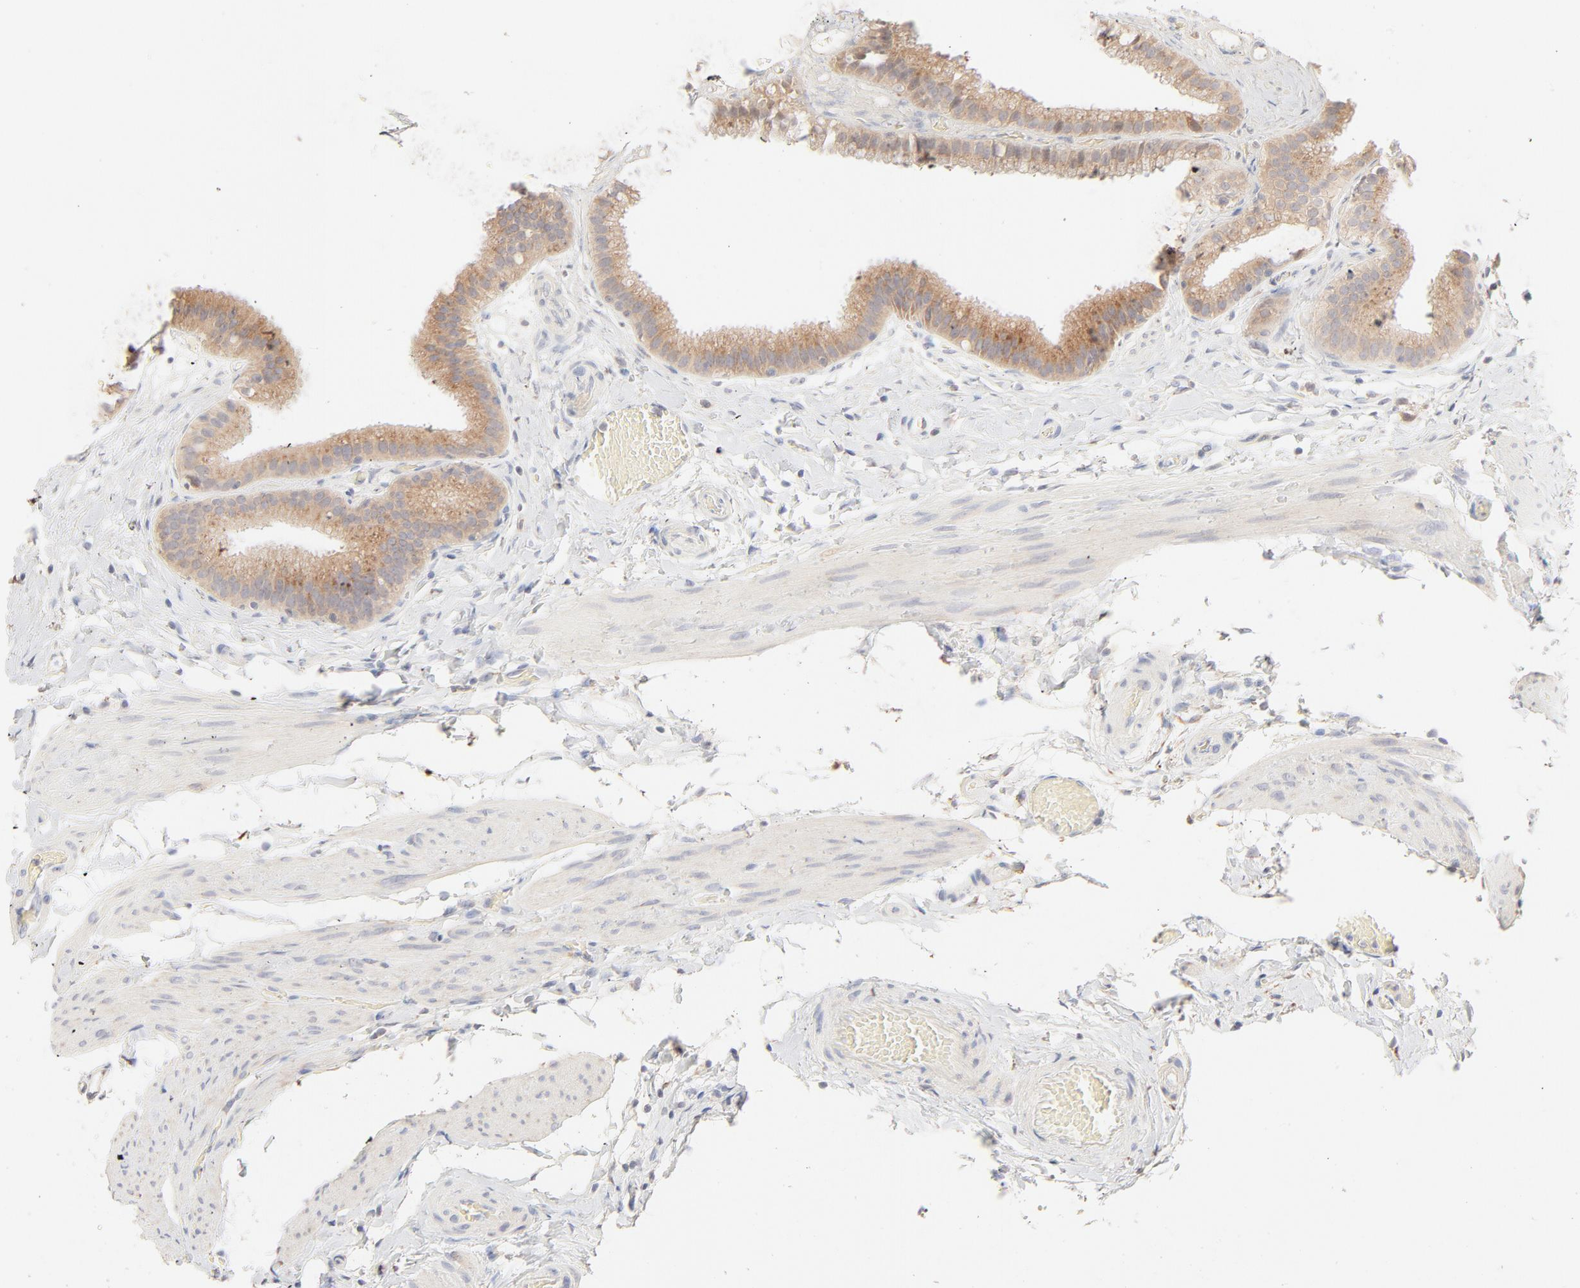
{"staining": {"intensity": "moderate", "quantity": ">75%", "location": "cytoplasmic/membranous"}, "tissue": "gallbladder", "cell_type": "Glandular cells", "image_type": "normal", "snomed": [{"axis": "morphology", "description": "Normal tissue, NOS"}, {"axis": "topography", "description": "Gallbladder"}], "caption": "DAB (3,3'-diaminobenzidine) immunohistochemical staining of benign gallbladder displays moderate cytoplasmic/membranous protein staining in approximately >75% of glandular cells.", "gene": "PARP12", "patient": {"sex": "female", "age": 63}}